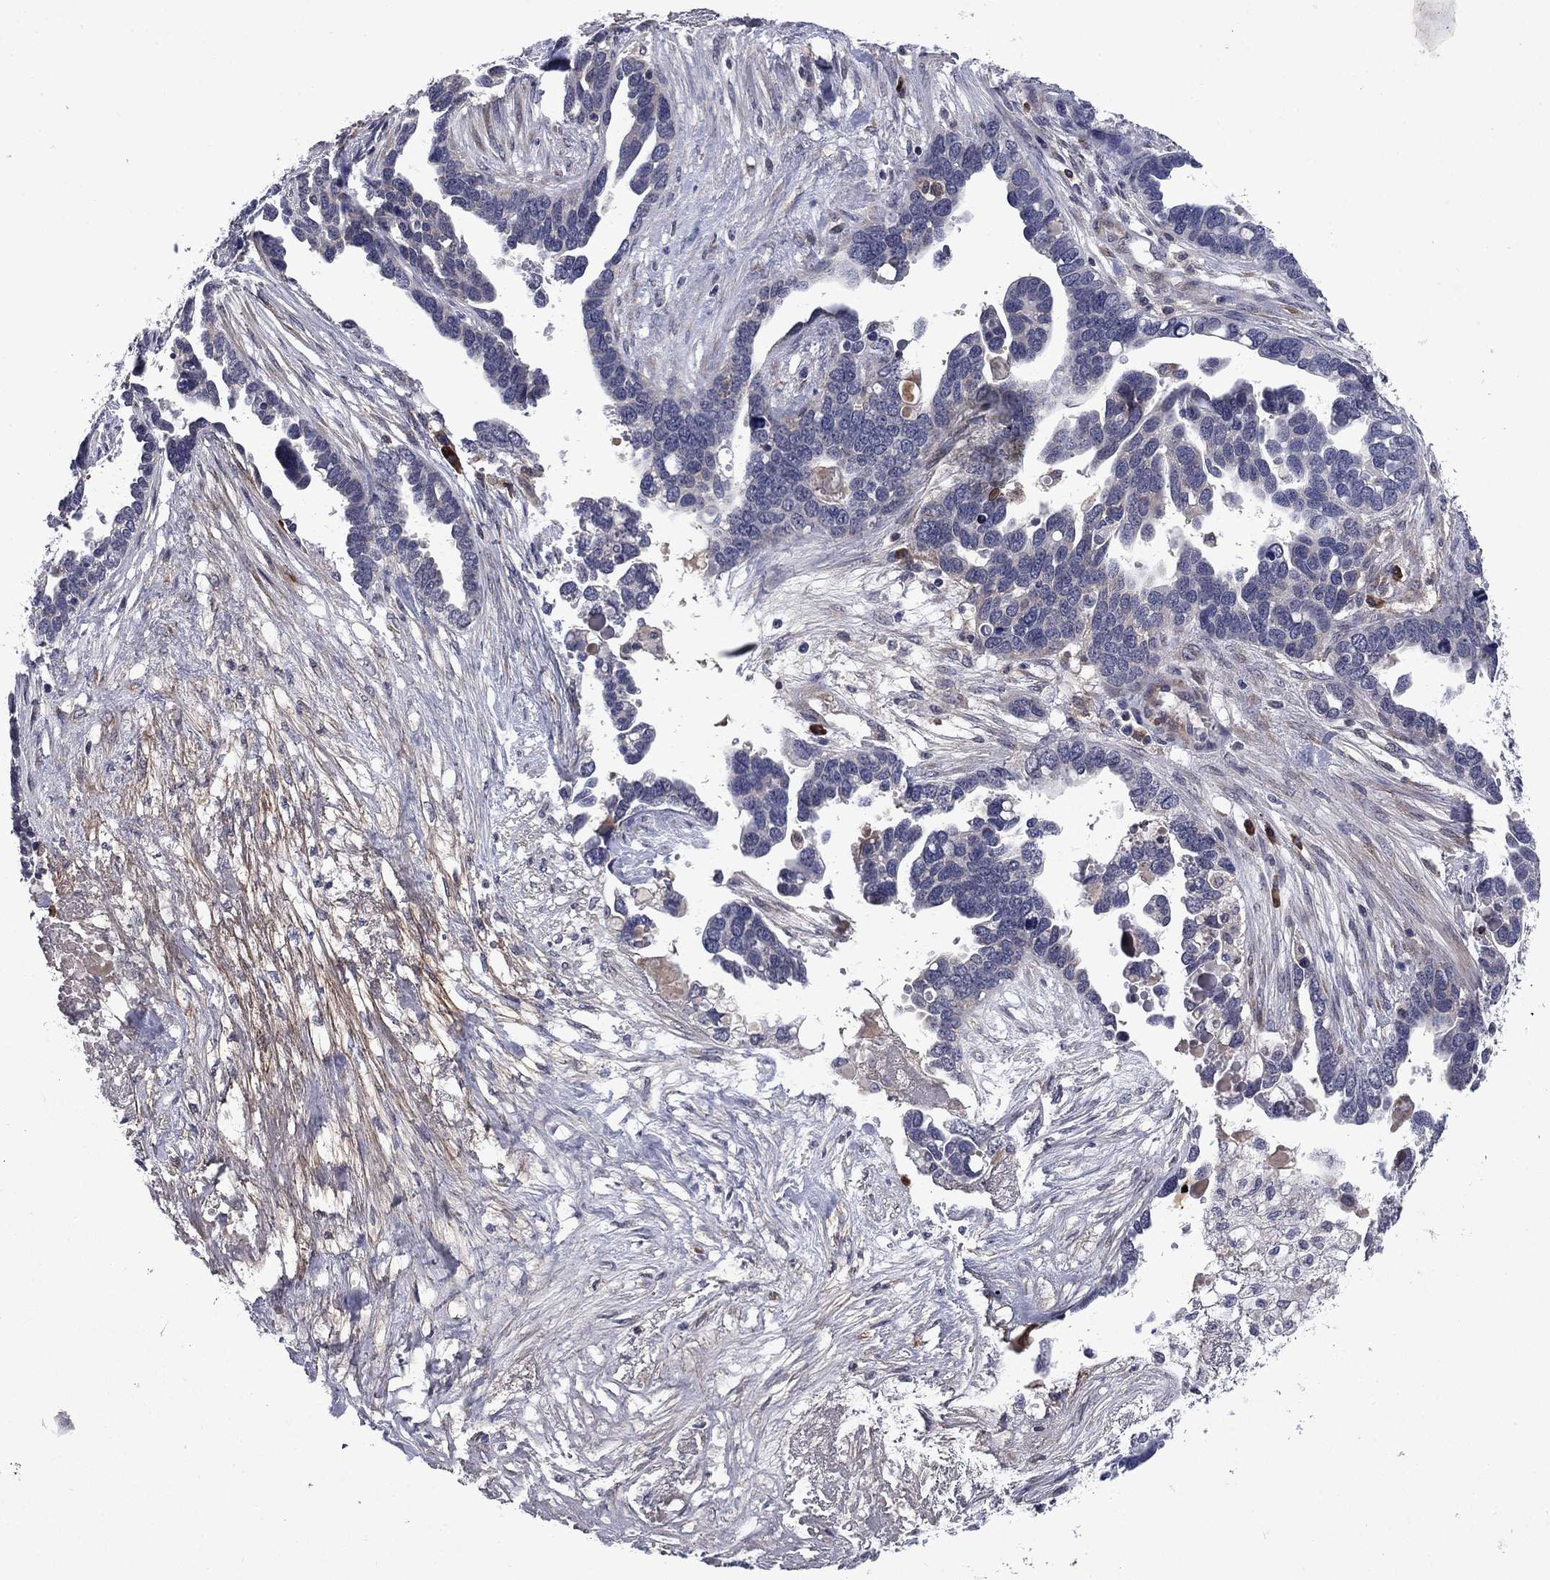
{"staining": {"intensity": "negative", "quantity": "none", "location": "none"}, "tissue": "ovarian cancer", "cell_type": "Tumor cells", "image_type": "cancer", "snomed": [{"axis": "morphology", "description": "Cystadenocarcinoma, serous, NOS"}, {"axis": "topography", "description": "Ovary"}], "caption": "High power microscopy photomicrograph of an immunohistochemistry image of serous cystadenocarcinoma (ovarian), revealing no significant staining in tumor cells. The staining is performed using DAB (3,3'-diaminobenzidine) brown chromogen with nuclei counter-stained in using hematoxylin.", "gene": "ECM1", "patient": {"sex": "female", "age": 54}}